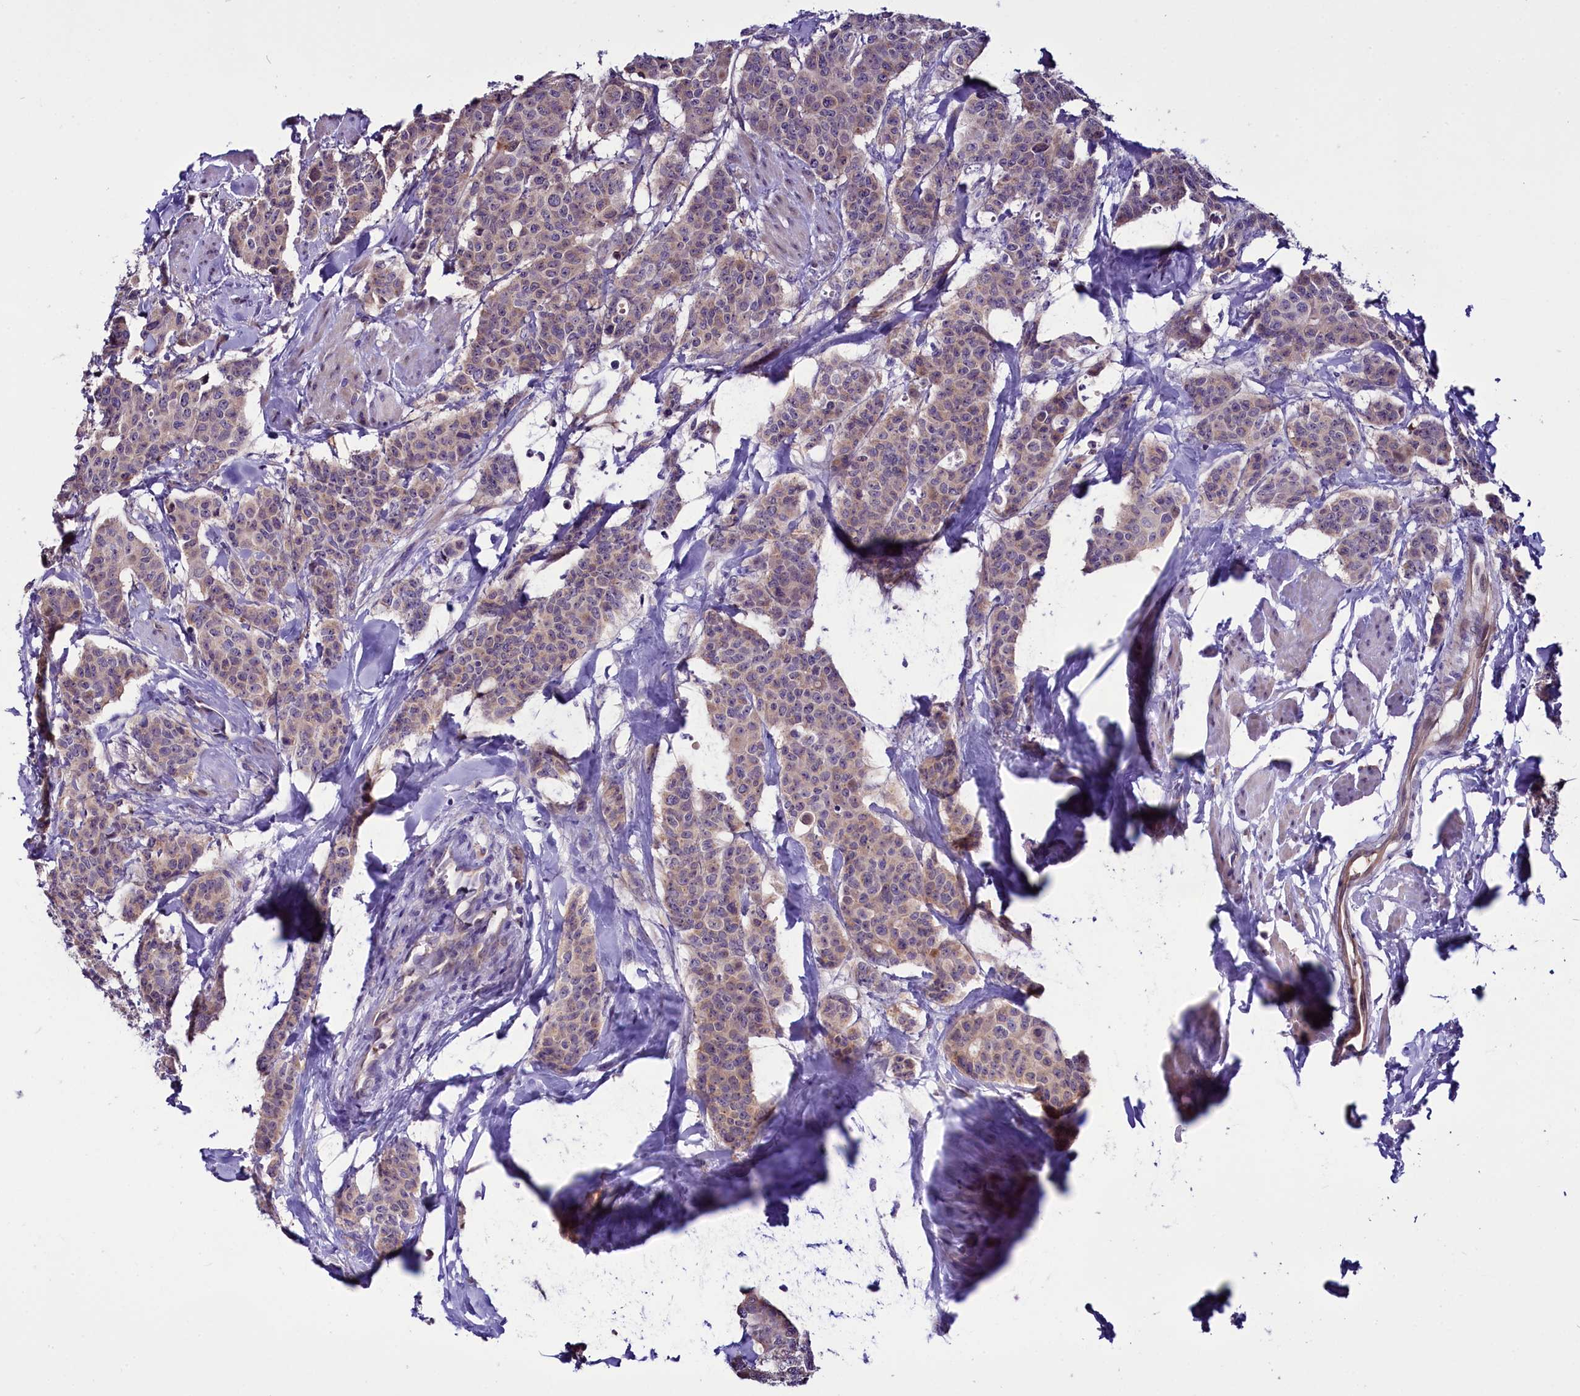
{"staining": {"intensity": "weak", "quantity": ">75%", "location": "cytoplasmic/membranous"}, "tissue": "breast cancer", "cell_type": "Tumor cells", "image_type": "cancer", "snomed": [{"axis": "morphology", "description": "Duct carcinoma"}, {"axis": "topography", "description": "Breast"}], "caption": "An IHC photomicrograph of neoplastic tissue is shown. Protein staining in brown highlights weak cytoplasmic/membranous positivity in breast cancer within tumor cells.", "gene": "C9orf40", "patient": {"sex": "female", "age": 40}}